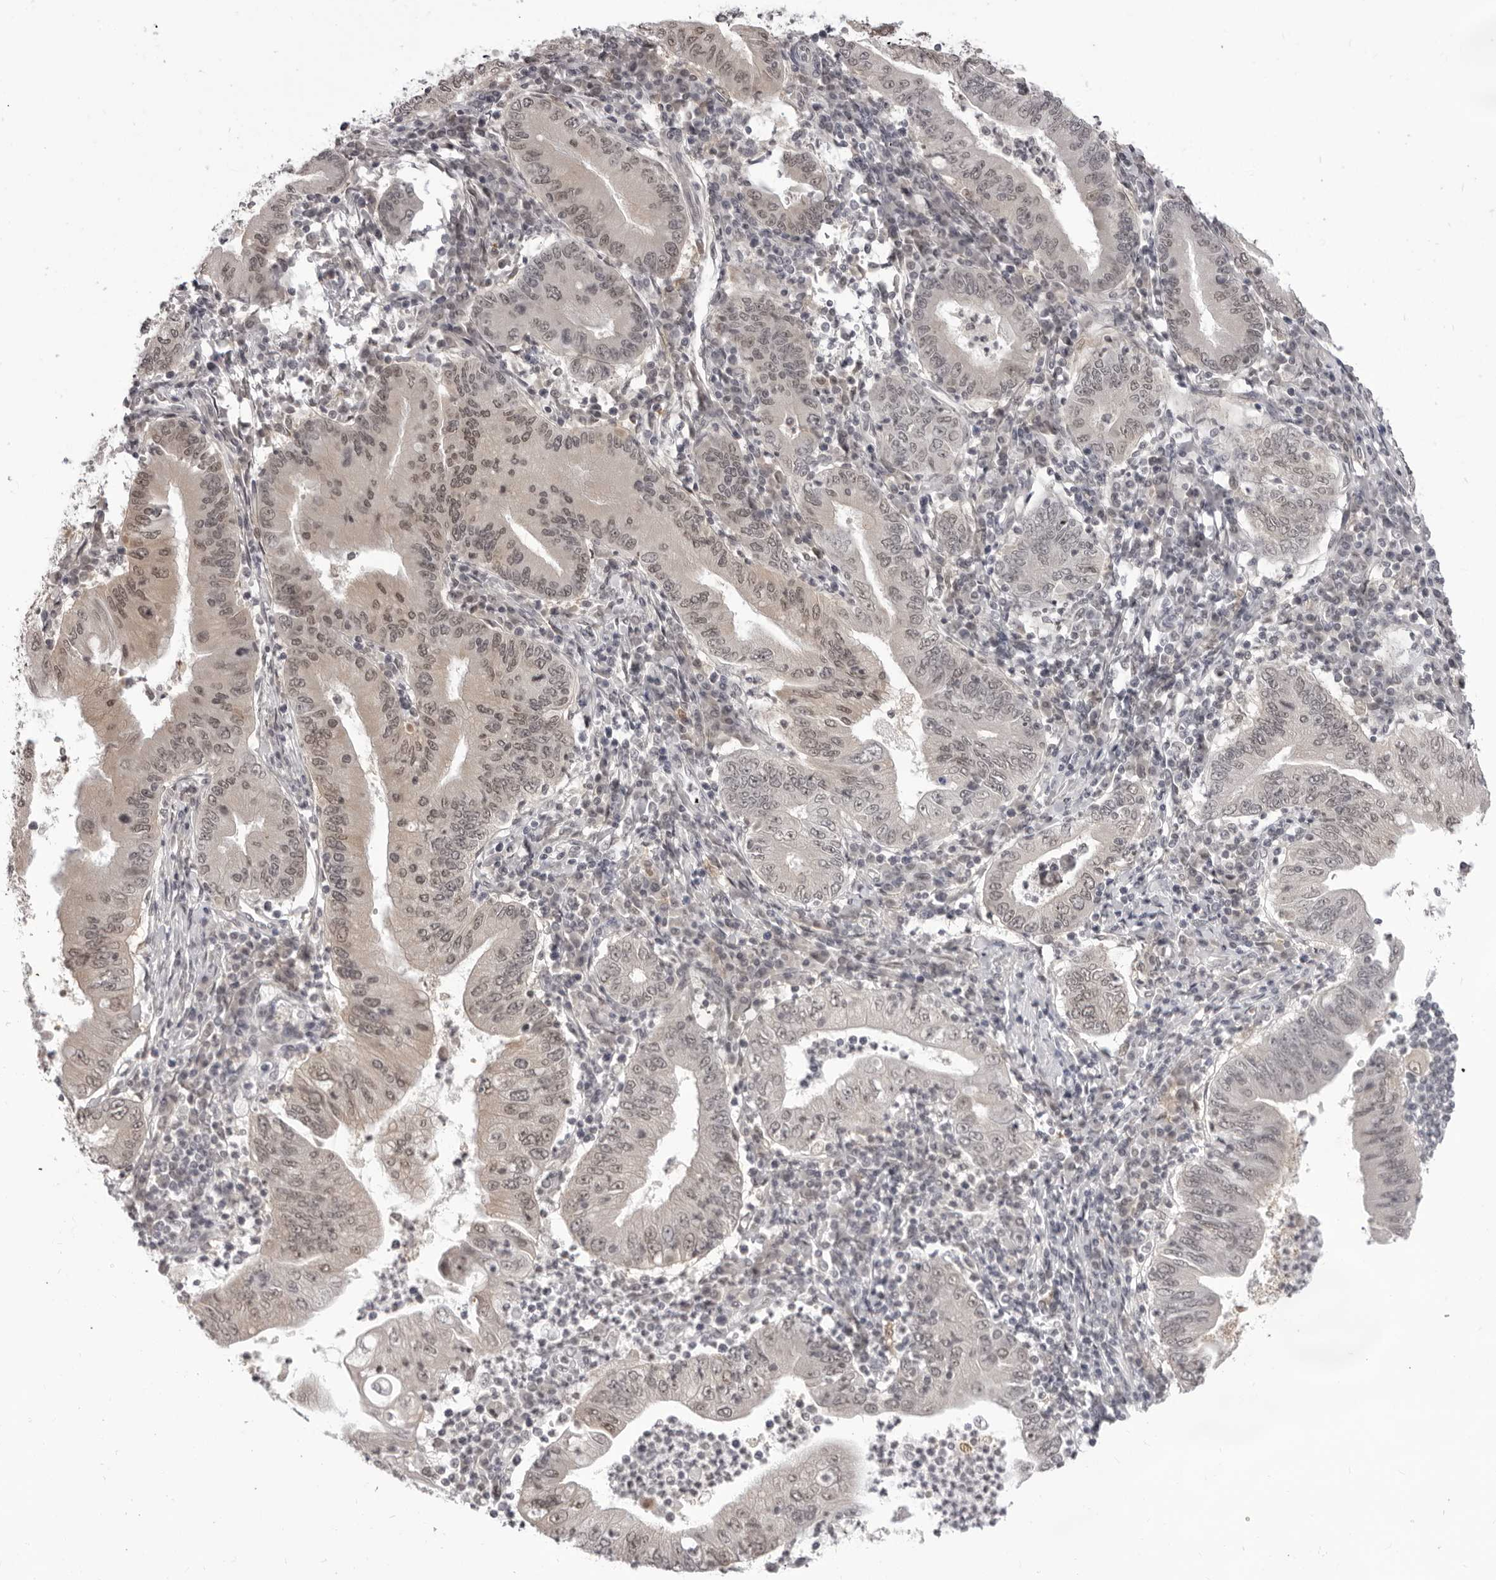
{"staining": {"intensity": "weak", "quantity": ">75%", "location": "nuclear"}, "tissue": "stomach cancer", "cell_type": "Tumor cells", "image_type": "cancer", "snomed": [{"axis": "morphology", "description": "Normal tissue, NOS"}, {"axis": "morphology", "description": "Adenocarcinoma, NOS"}, {"axis": "topography", "description": "Esophagus"}, {"axis": "topography", "description": "Stomach, upper"}, {"axis": "topography", "description": "Peripheral nerve tissue"}], "caption": "IHC histopathology image of stomach adenocarcinoma stained for a protein (brown), which exhibits low levels of weak nuclear staining in about >75% of tumor cells.", "gene": "SRGAP2", "patient": {"sex": "male", "age": 62}}